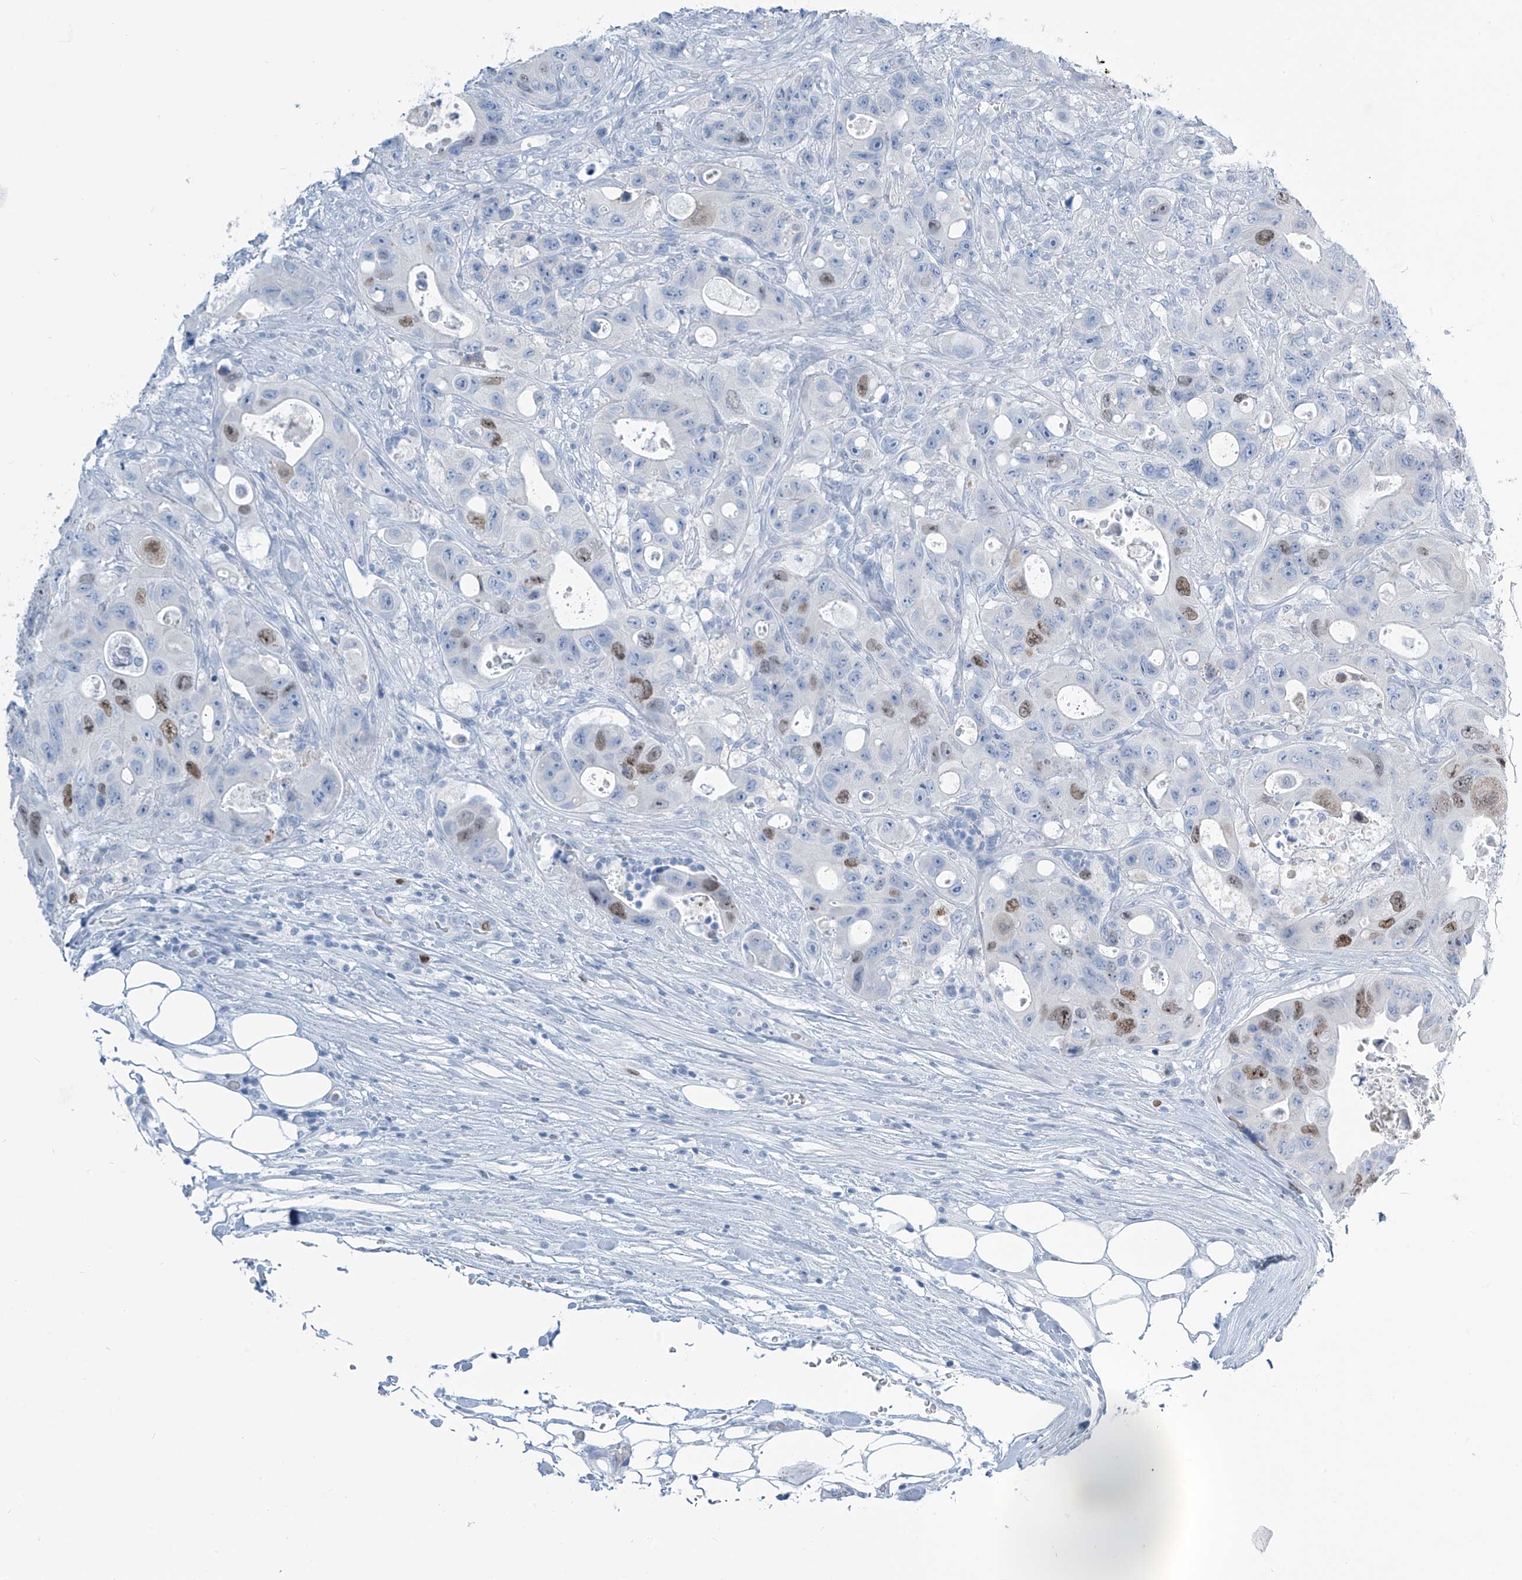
{"staining": {"intensity": "moderate", "quantity": "<25%", "location": "nuclear"}, "tissue": "colorectal cancer", "cell_type": "Tumor cells", "image_type": "cancer", "snomed": [{"axis": "morphology", "description": "Adenocarcinoma, NOS"}, {"axis": "topography", "description": "Colon"}], "caption": "Immunohistochemistry (IHC) histopathology image of neoplastic tissue: colorectal adenocarcinoma stained using immunohistochemistry (IHC) shows low levels of moderate protein expression localized specifically in the nuclear of tumor cells, appearing as a nuclear brown color.", "gene": "SGO2", "patient": {"sex": "female", "age": 46}}